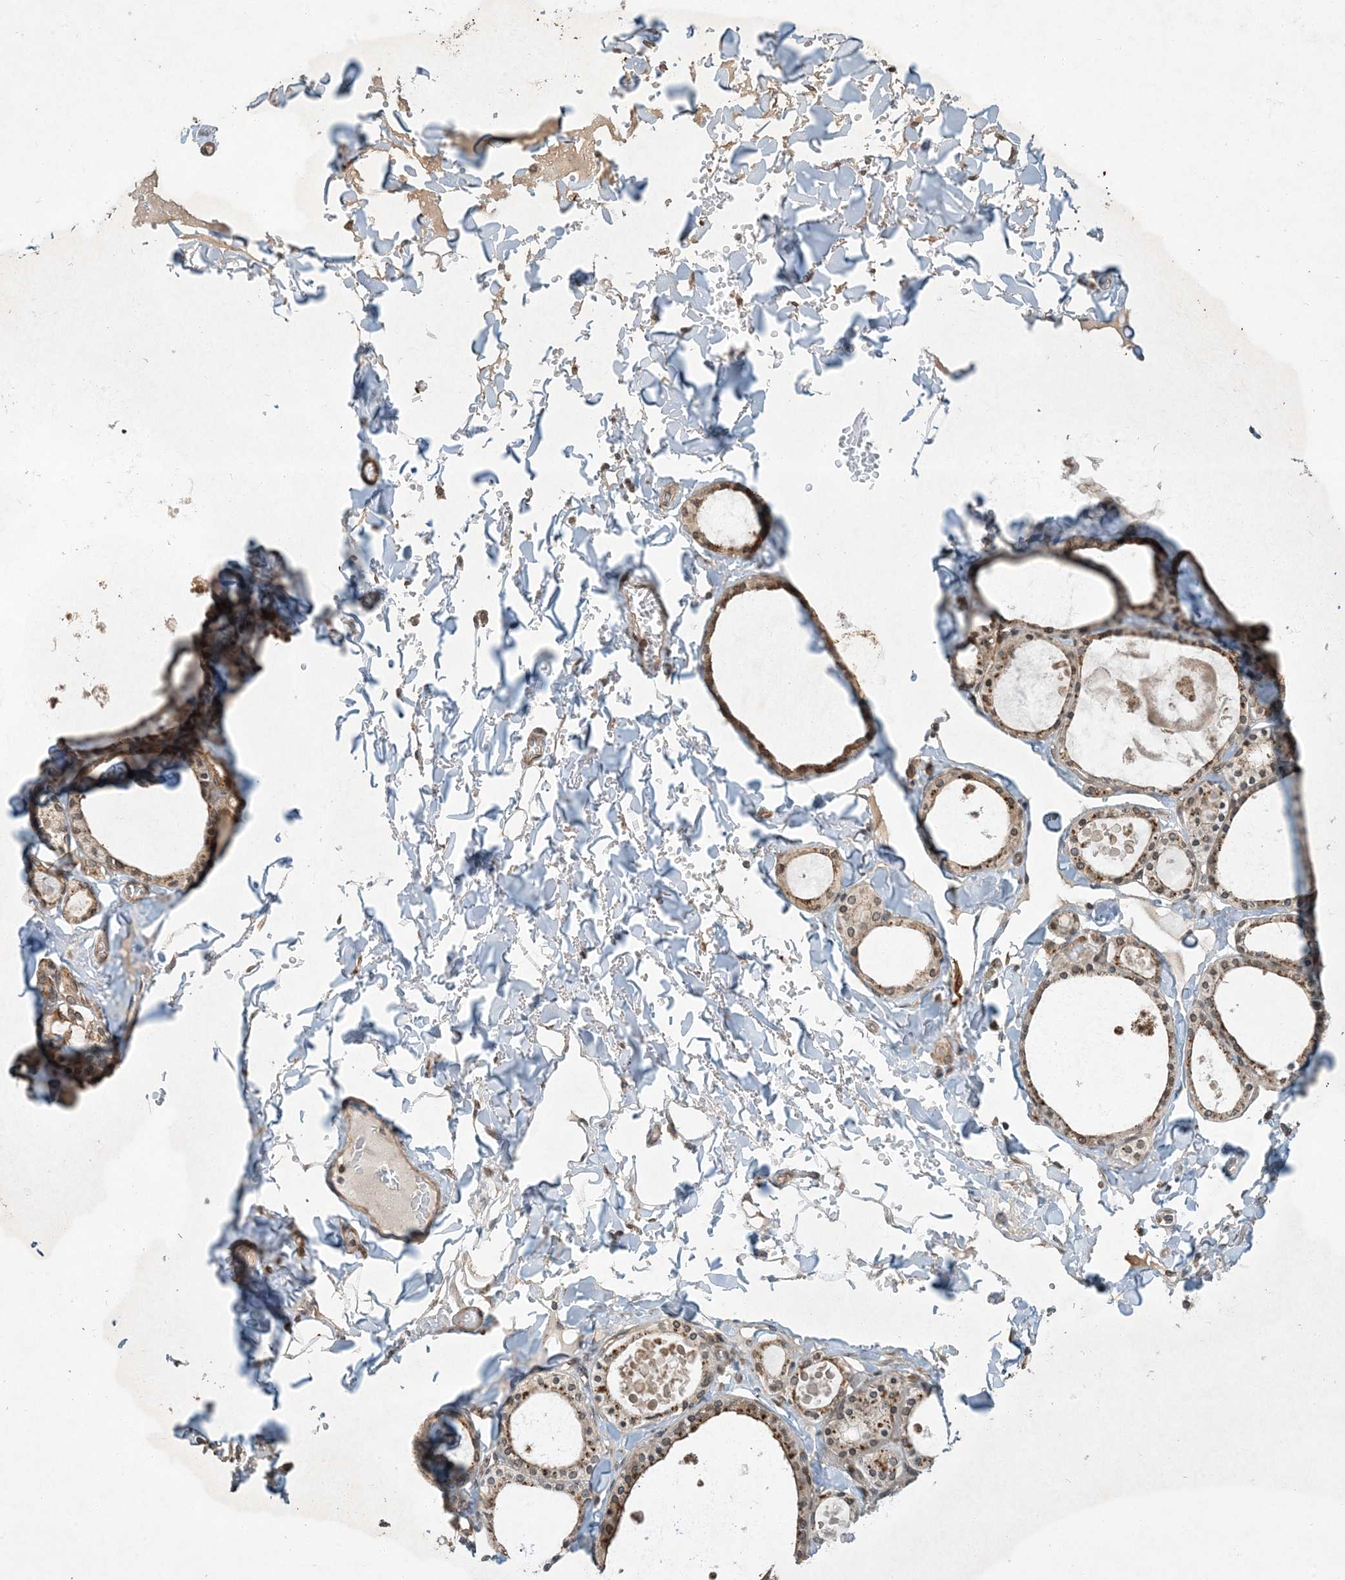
{"staining": {"intensity": "moderate", "quantity": ">75%", "location": "cytoplasmic/membranous"}, "tissue": "thyroid gland", "cell_type": "Glandular cells", "image_type": "normal", "snomed": [{"axis": "morphology", "description": "Normal tissue, NOS"}, {"axis": "topography", "description": "Thyroid gland"}], "caption": "Thyroid gland stained with IHC demonstrates moderate cytoplasmic/membranous positivity in approximately >75% of glandular cells.", "gene": "COMMD8", "patient": {"sex": "male", "age": 56}}